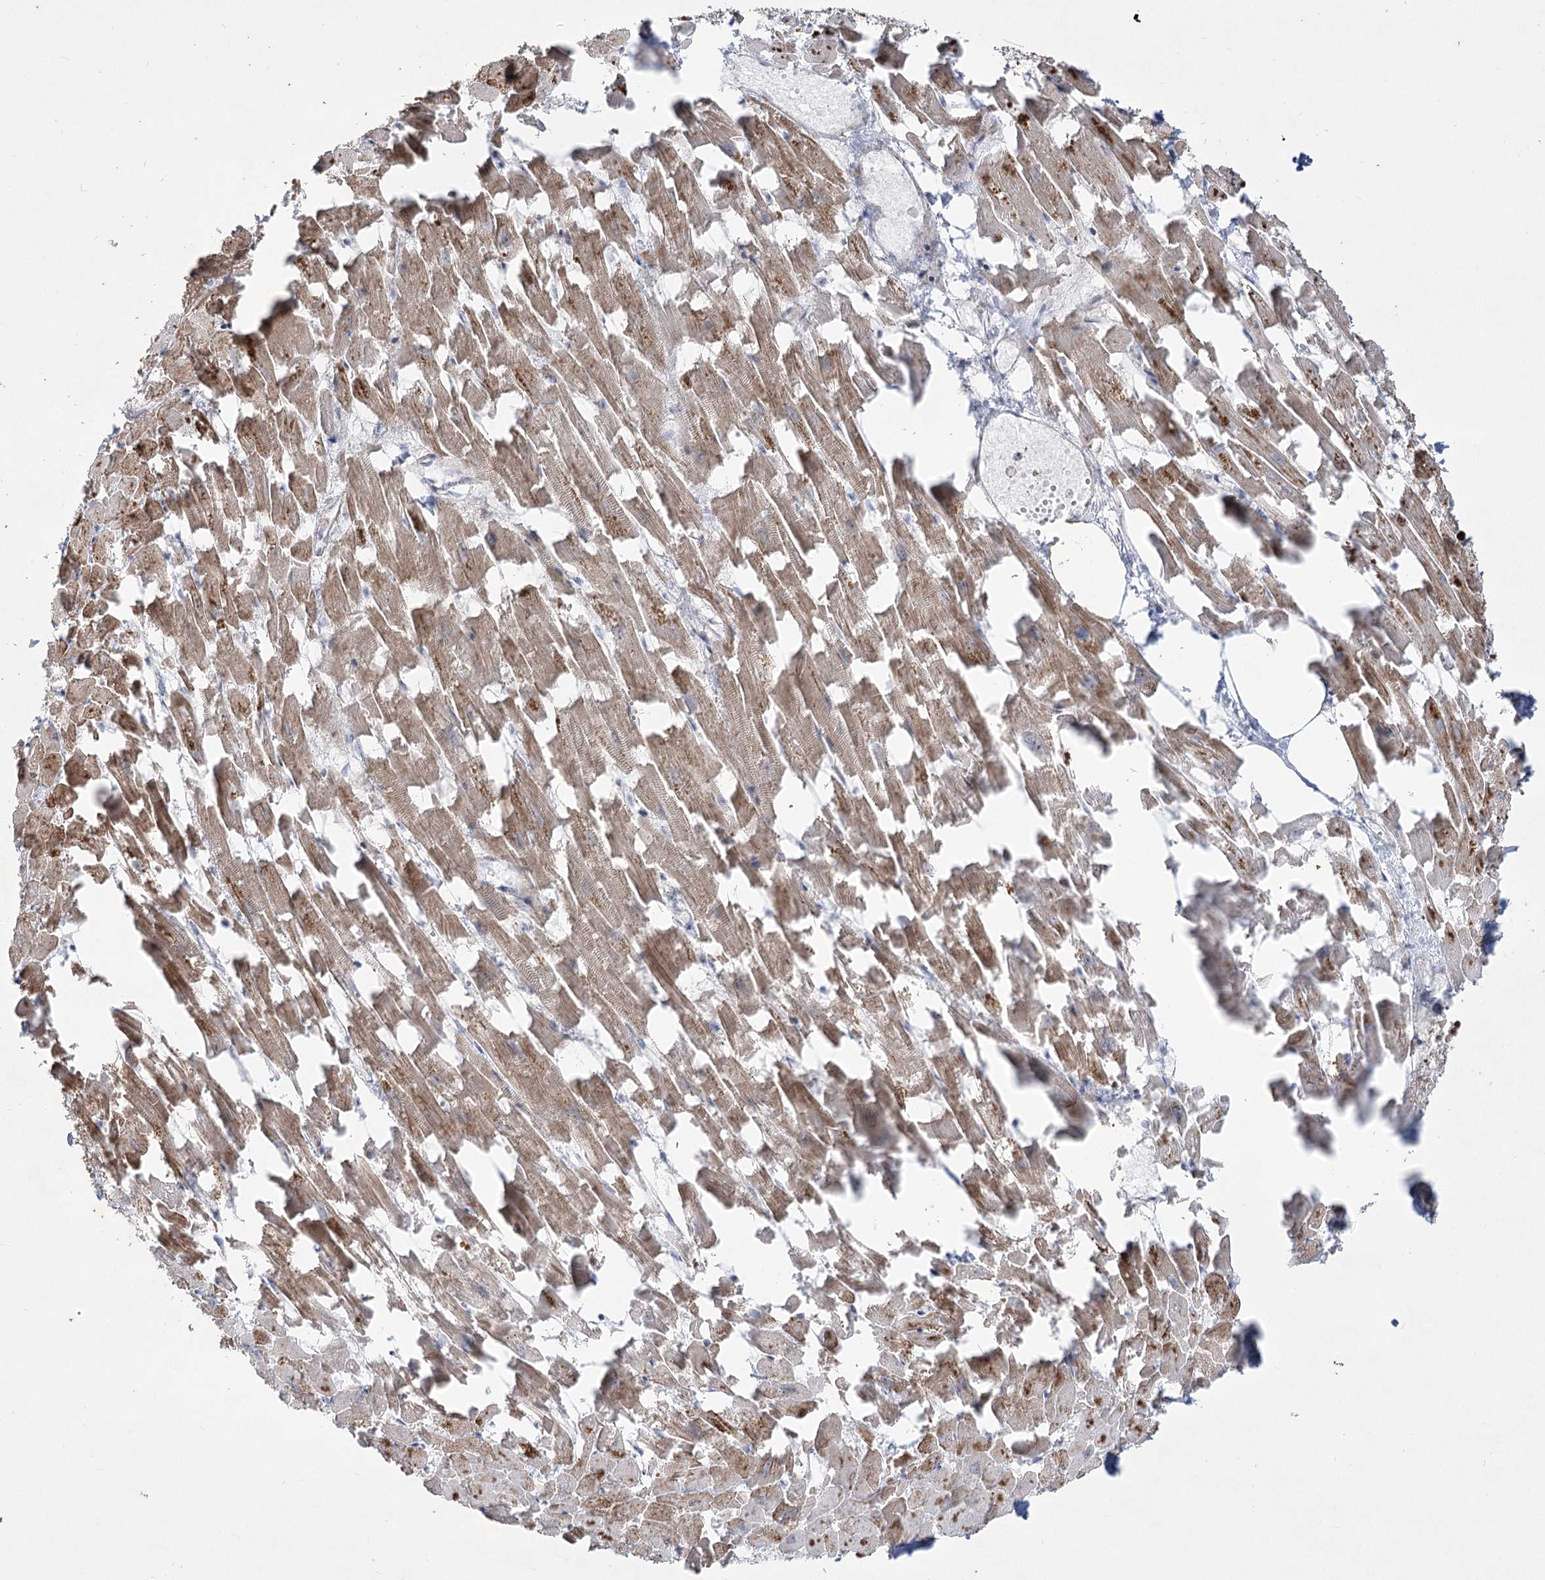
{"staining": {"intensity": "moderate", "quantity": ">75%", "location": "cytoplasmic/membranous"}, "tissue": "heart muscle", "cell_type": "Cardiomyocytes", "image_type": "normal", "snomed": [{"axis": "morphology", "description": "Normal tissue, NOS"}, {"axis": "topography", "description": "Heart"}], "caption": "Heart muscle stained with IHC demonstrates moderate cytoplasmic/membranous positivity in about >75% of cardiomyocytes.", "gene": "ZSCAN23", "patient": {"sex": "female", "age": 64}}